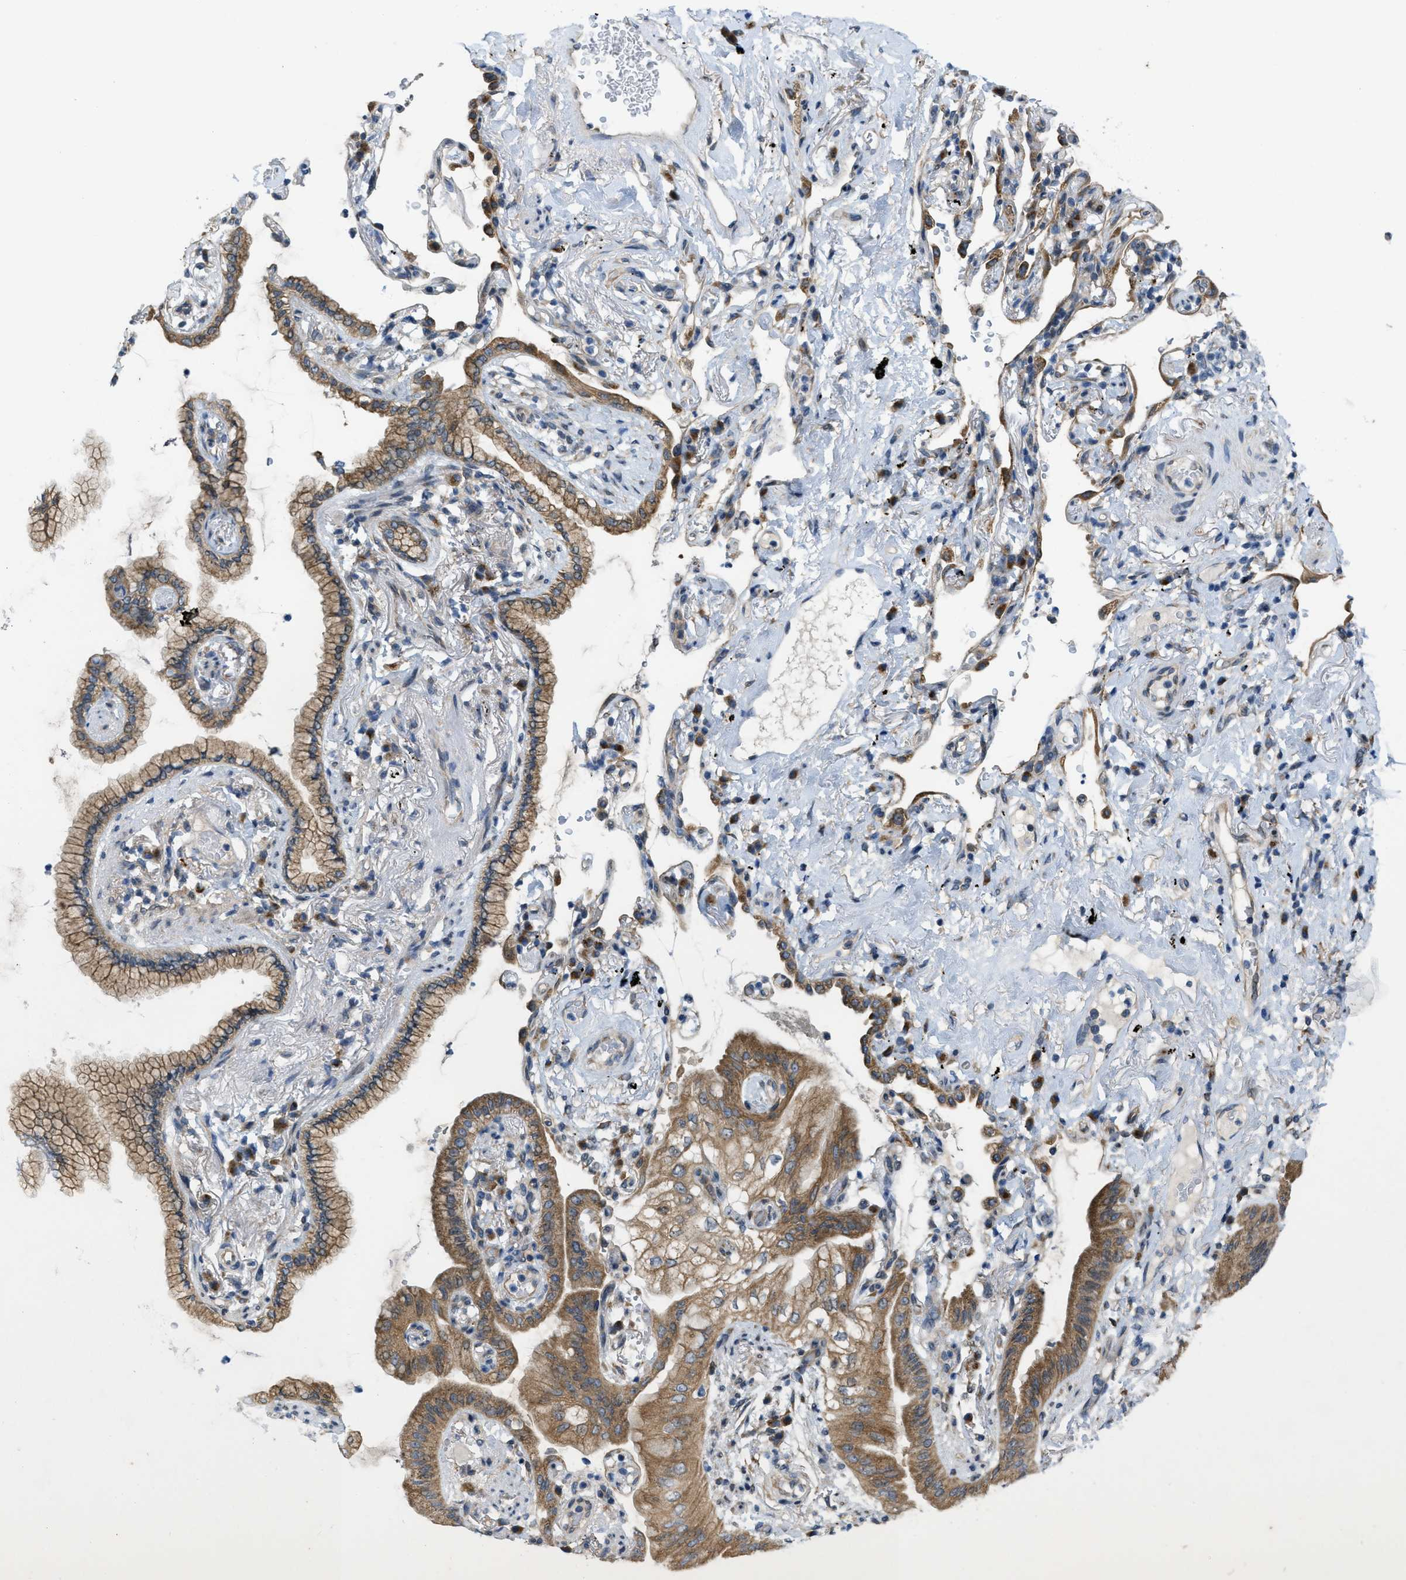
{"staining": {"intensity": "moderate", "quantity": ">75%", "location": "cytoplasmic/membranous"}, "tissue": "lung cancer", "cell_type": "Tumor cells", "image_type": "cancer", "snomed": [{"axis": "morphology", "description": "Normal tissue, NOS"}, {"axis": "morphology", "description": "Adenocarcinoma, NOS"}, {"axis": "topography", "description": "Bronchus"}, {"axis": "topography", "description": "Lung"}], "caption": "Adenocarcinoma (lung) stained with a brown dye demonstrates moderate cytoplasmic/membranous positive positivity in approximately >75% of tumor cells.", "gene": "IFNLR1", "patient": {"sex": "female", "age": 70}}